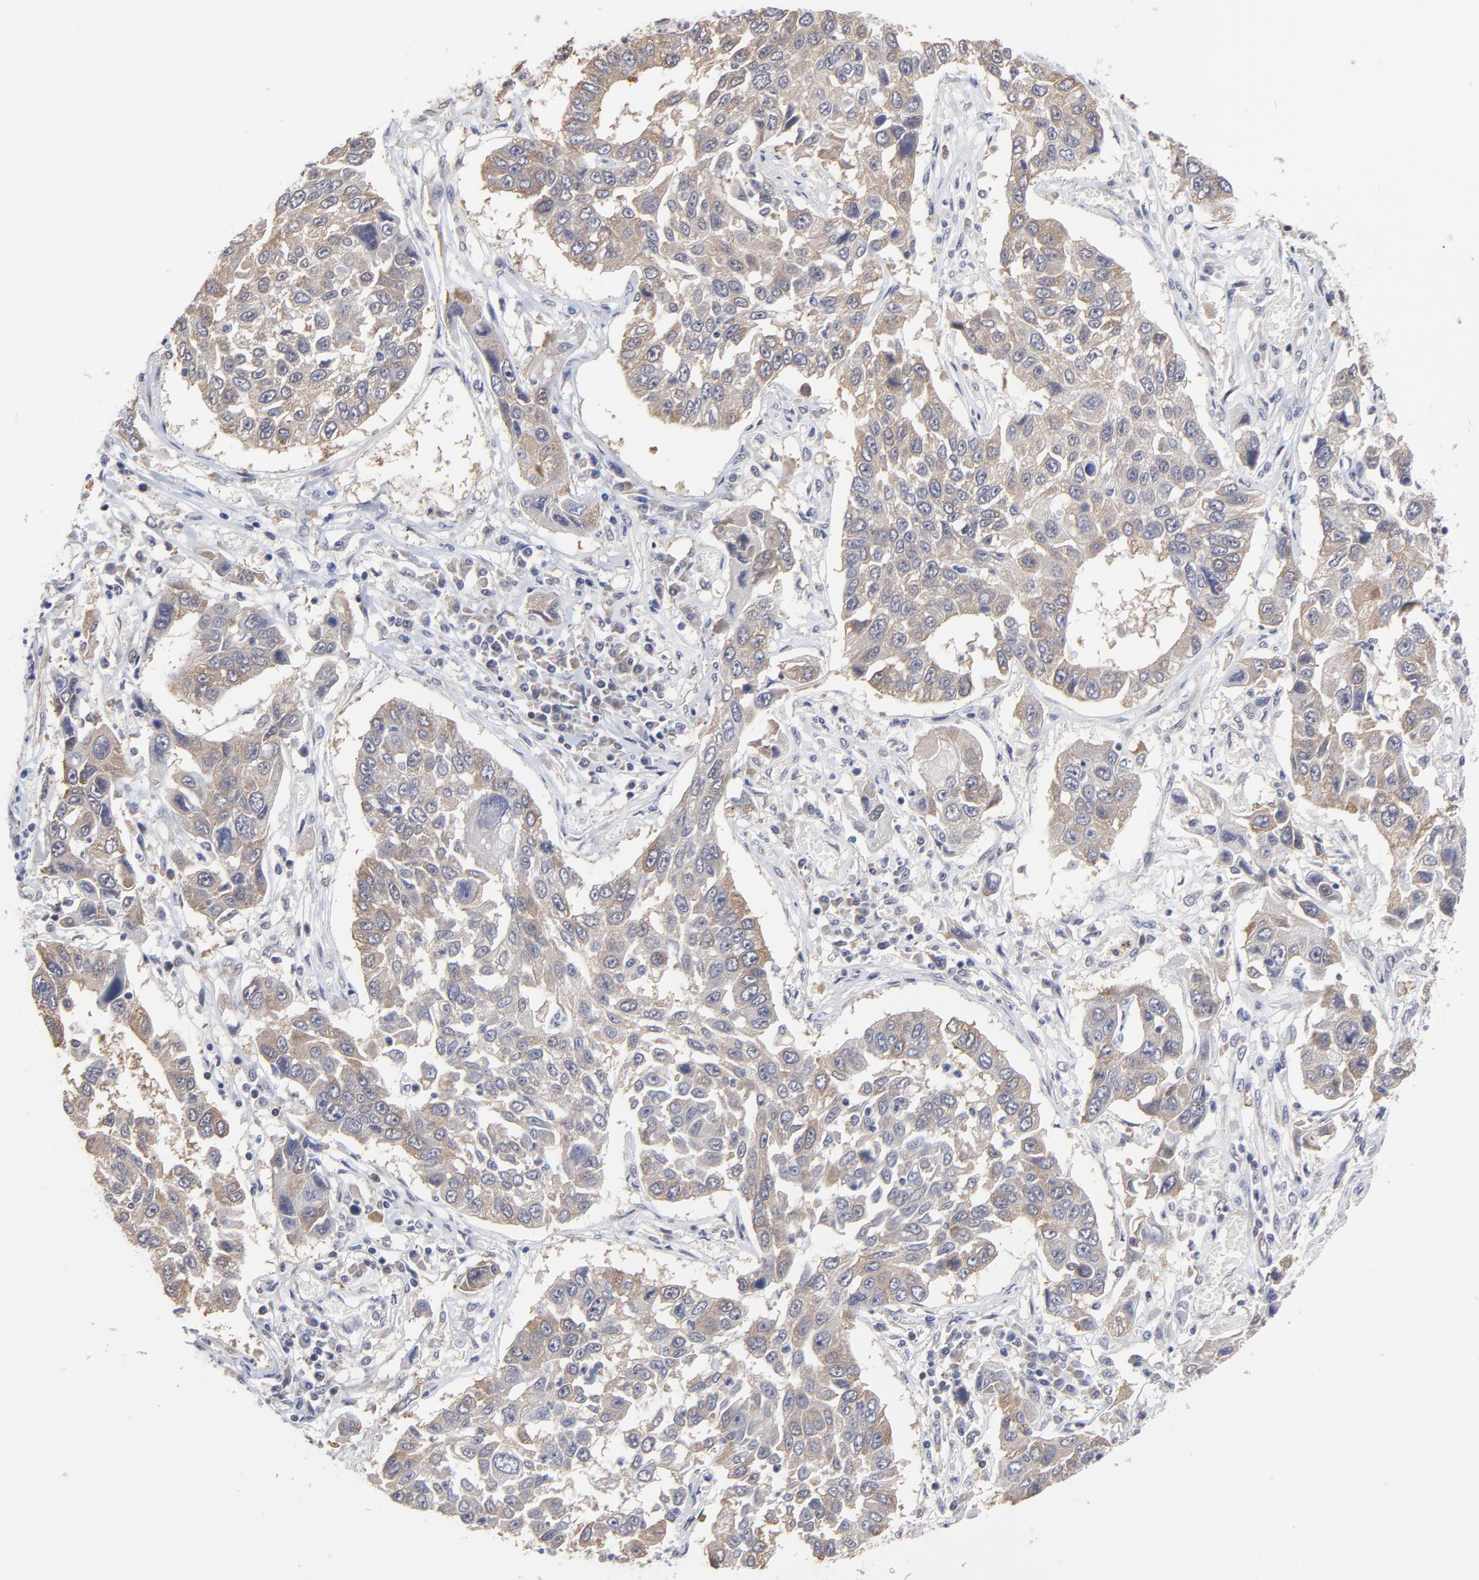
{"staining": {"intensity": "weak", "quantity": ">75%", "location": "cytoplasmic/membranous"}, "tissue": "lung cancer", "cell_type": "Tumor cells", "image_type": "cancer", "snomed": [{"axis": "morphology", "description": "Squamous cell carcinoma, NOS"}, {"axis": "topography", "description": "Lung"}], "caption": "Immunohistochemical staining of squamous cell carcinoma (lung) displays weak cytoplasmic/membranous protein staining in approximately >75% of tumor cells. (DAB = brown stain, brightfield microscopy at high magnification).", "gene": "CCT2", "patient": {"sex": "male", "age": 71}}